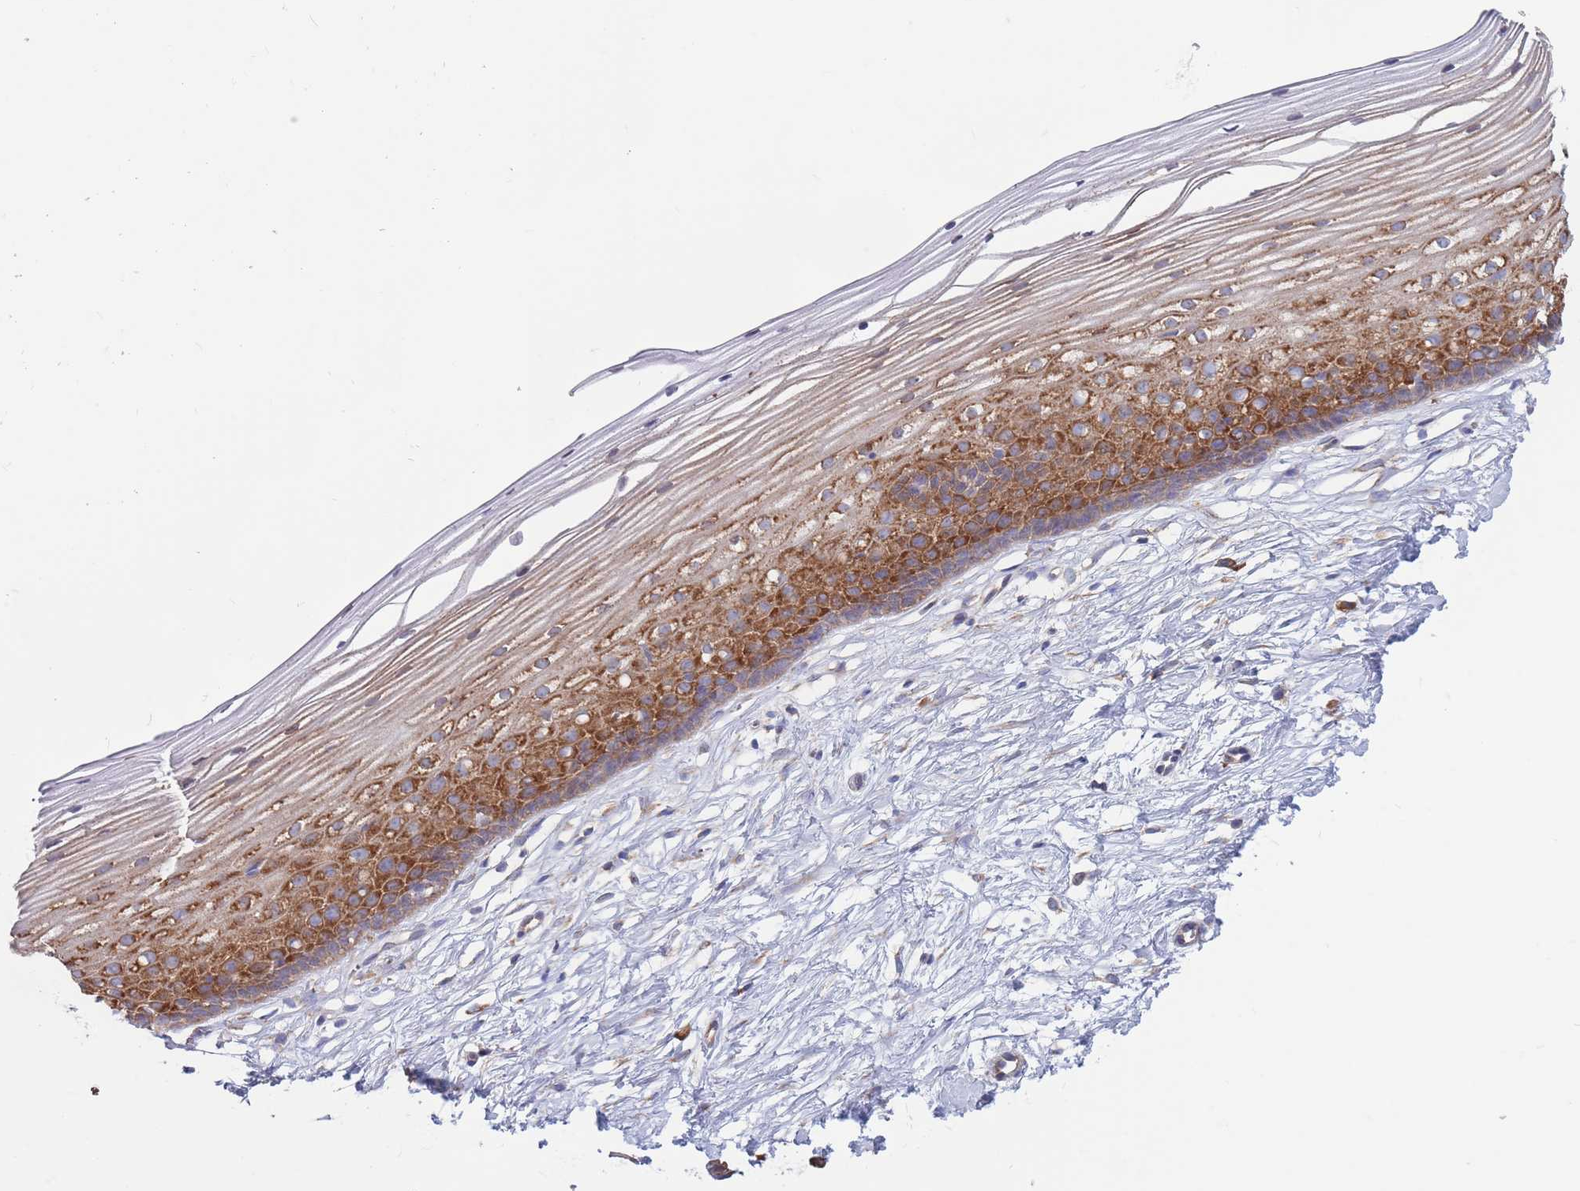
{"staining": {"intensity": "moderate", "quantity": "25%-75%", "location": "cytoplasmic/membranous"}, "tissue": "cervix", "cell_type": "Glandular cells", "image_type": "normal", "snomed": [{"axis": "morphology", "description": "Normal tissue, NOS"}, {"axis": "topography", "description": "Cervix"}], "caption": "A medium amount of moderate cytoplasmic/membranous expression is identified in approximately 25%-75% of glandular cells in benign cervix.", "gene": "RPL8", "patient": {"sex": "female", "age": 40}}